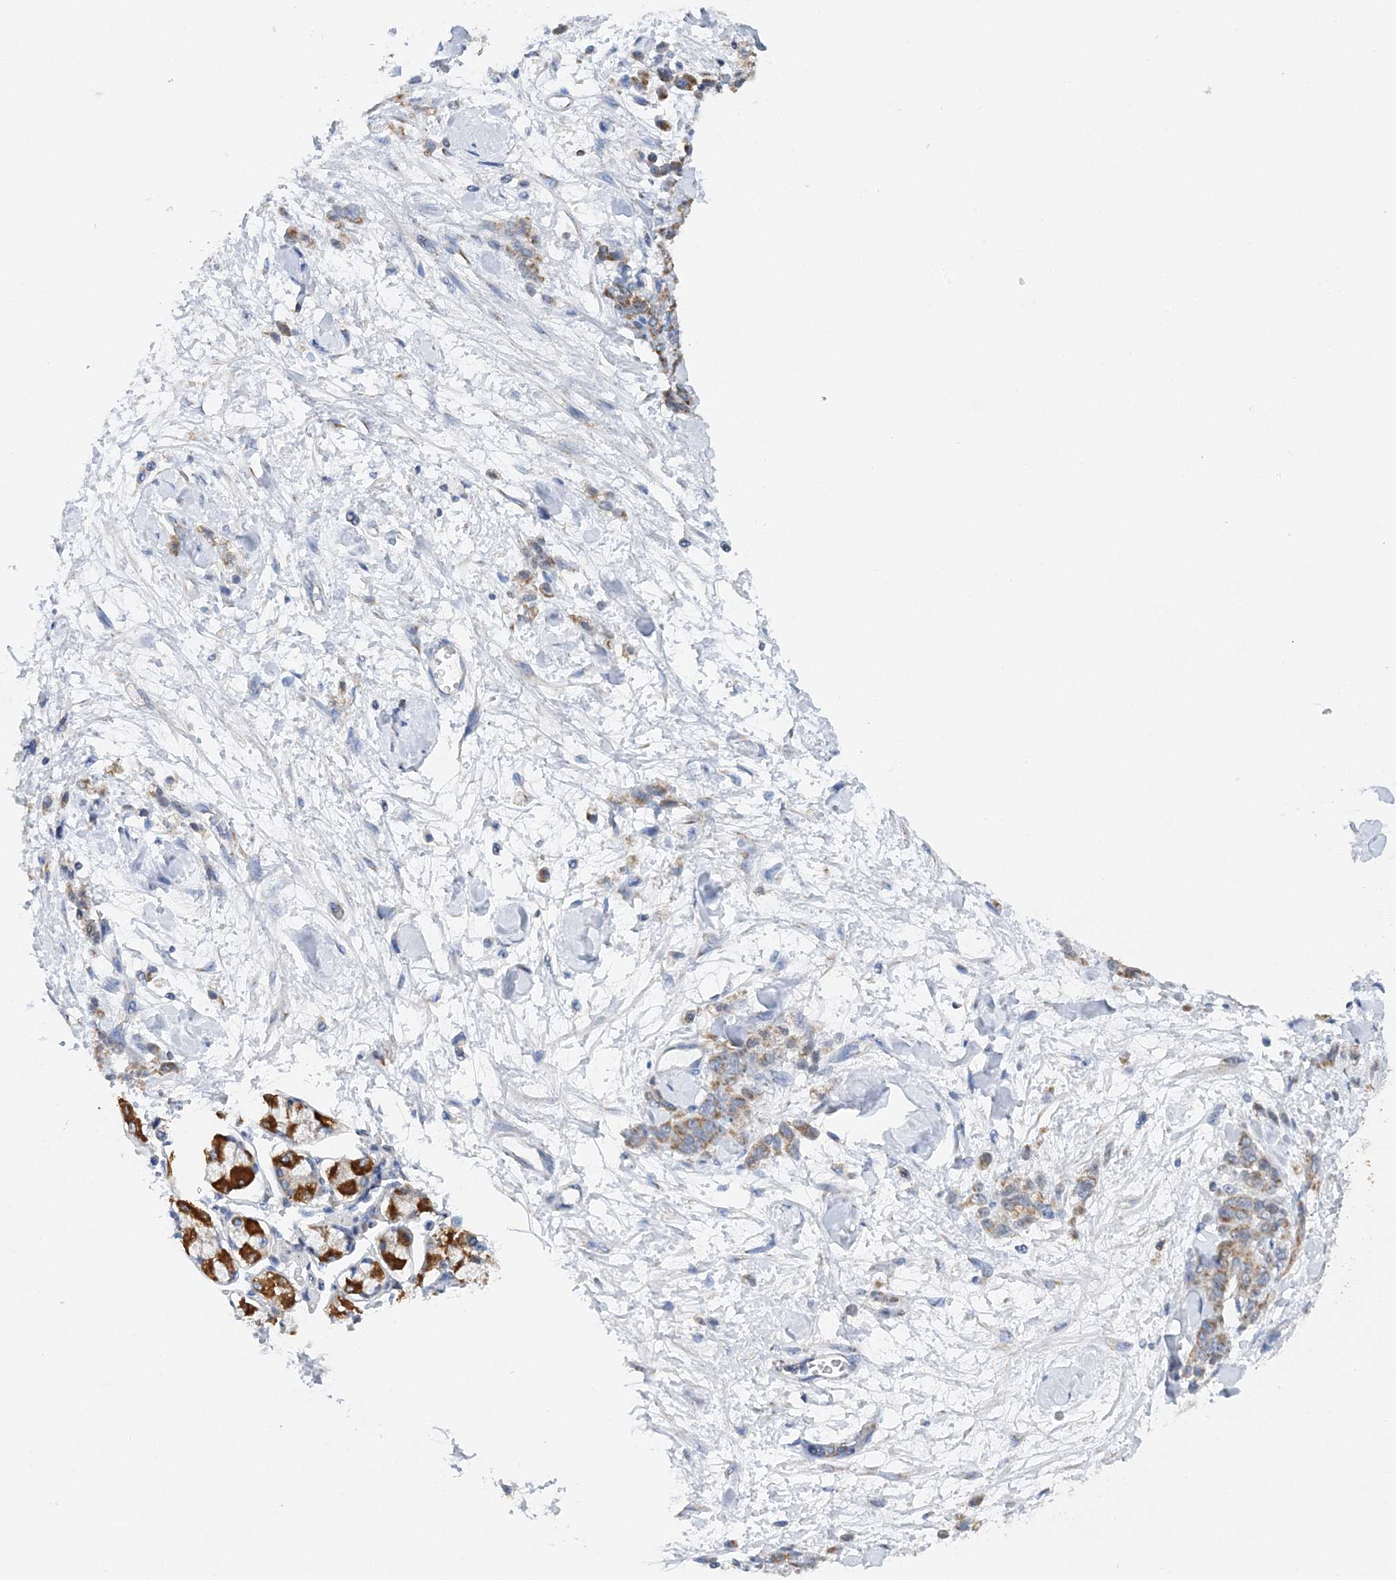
{"staining": {"intensity": "moderate", "quantity": ">75%", "location": "cytoplasmic/membranous"}, "tissue": "stomach cancer", "cell_type": "Tumor cells", "image_type": "cancer", "snomed": [{"axis": "morphology", "description": "Normal tissue, NOS"}, {"axis": "morphology", "description": "Adenocarcinoma, NOS"}, {"axis": "topography", "description": "Stomach"}], "caption": "Immunohistochemistry (IHC) histopathology image of stomach cancer stained for a protein (brown), which shows medium levels of moderate cytoplasmic/membranous staining in approximately >75% of tumor cells.", "gene": "TTC32", "patient": {"sex": "male", "age": 82}}